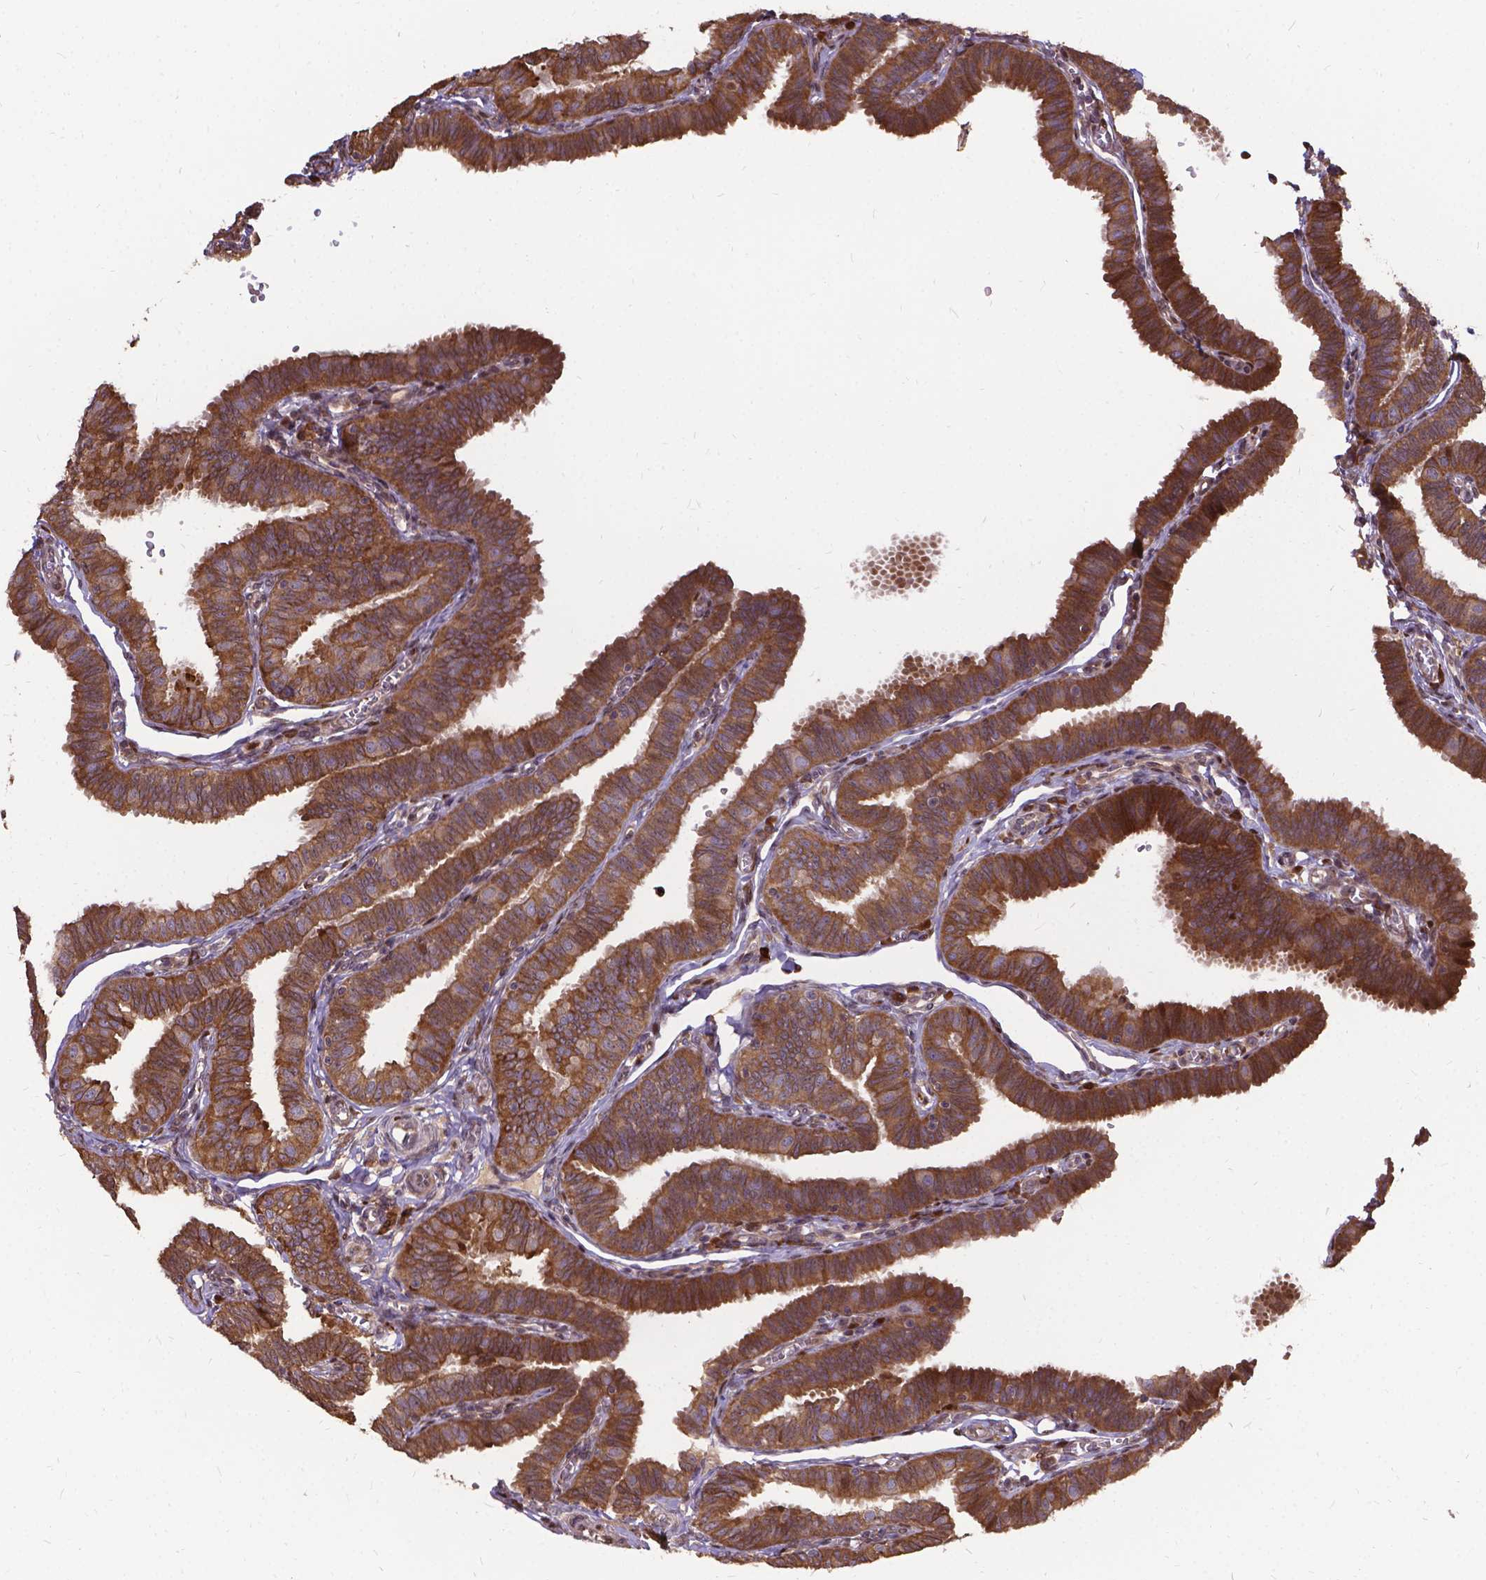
{"staining": {"intensity": "strong", "quantity": ">75%", "location": "cytoplasmic/membranous"}, "tissue": "fallopian tube", "cell_type": "Glandular cells", "image_type": "normal", "snomed": [{"axis": "morphology", "description": "Normal tissue, NOS"}, {"axis": "topography", "description": "Fallopian tube"}], "caption": "Immunohistochemistry (IHC) image of benign fallopian tube: human fallopian tube stained using immunohistochemistry (IHC) exhibits high levels of strong protein expression localized specifically in the cytoplasmic/membranous of glandular cells, appearing as a cytoplasmic/membranous brown color.", "gene": "DENND6A", "patient": {"sex": "female", "age": 25}}